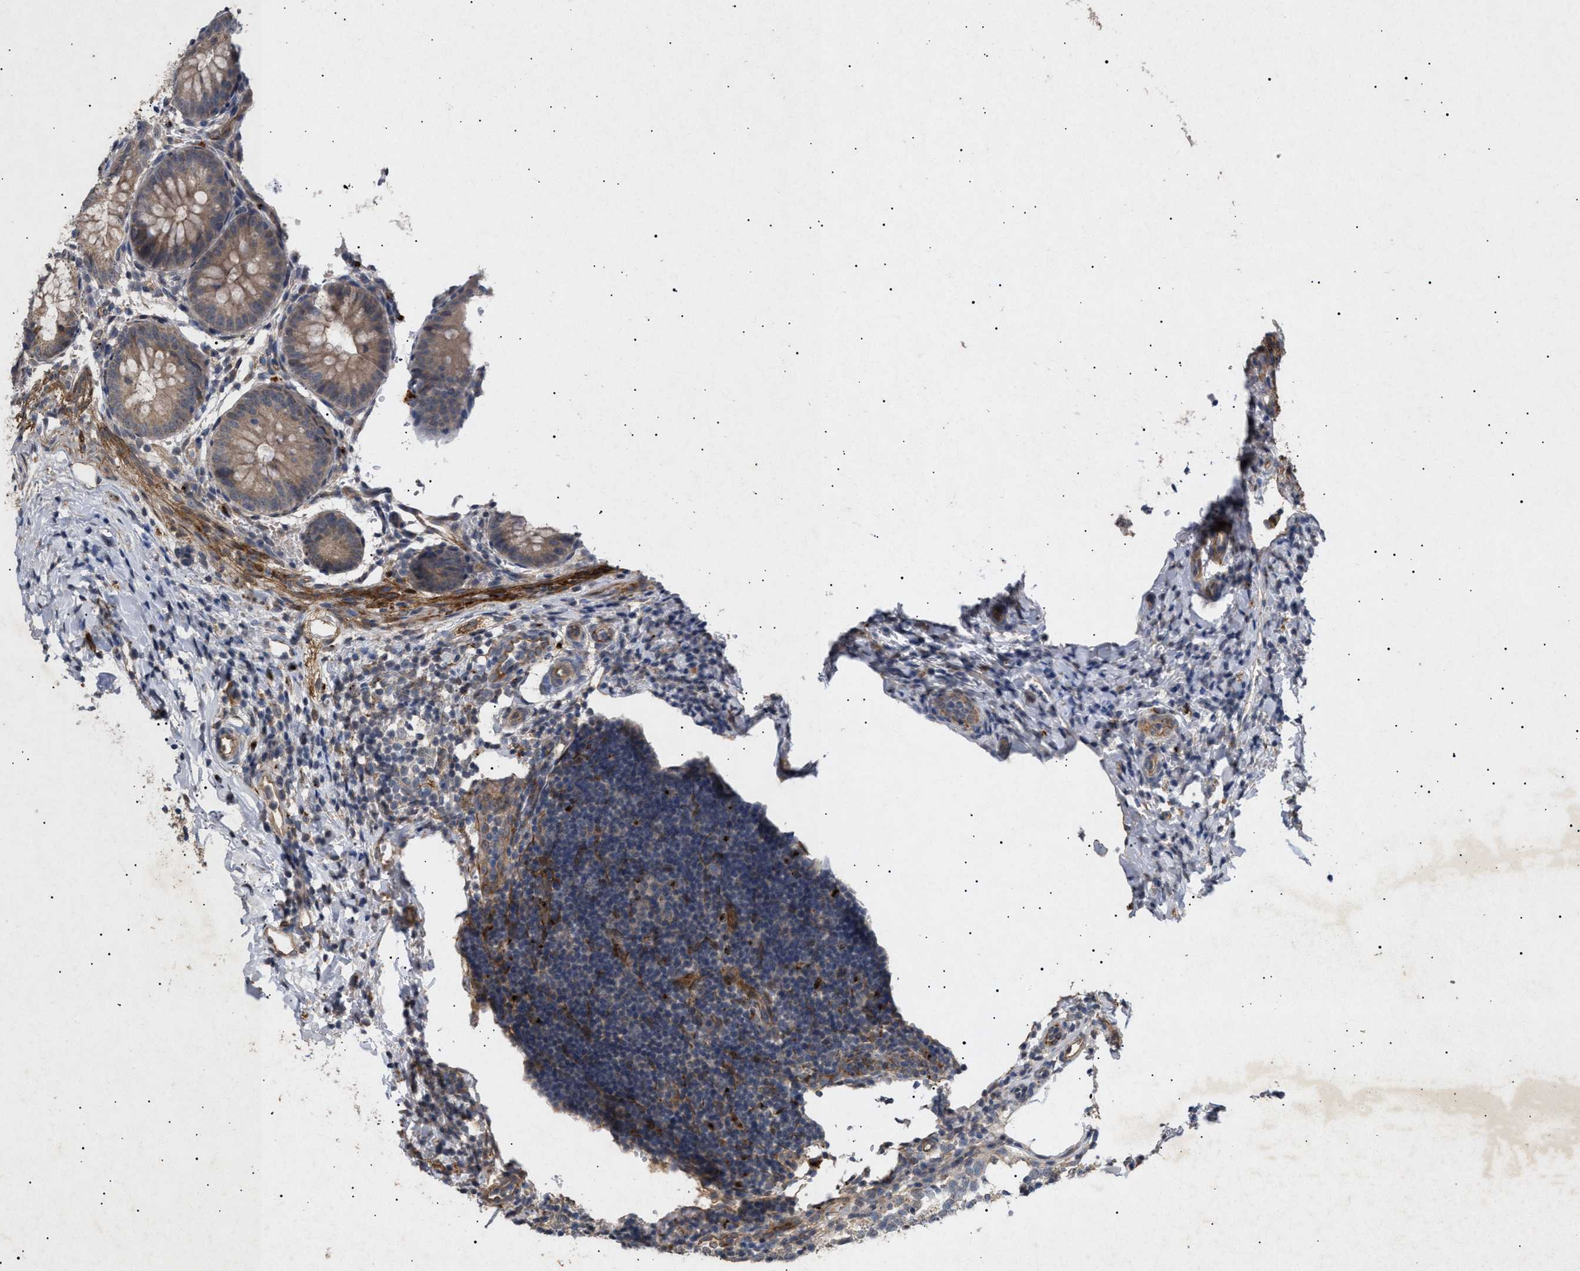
{"staining": {"intensity": "moderate", "quantity": ">75%", "location": "cytoplasmic/membranous"}, "tissue": "appendix", "cell_type": "Glandular cells", "image_type": "normal", "snomed": [{"axis": "morphology", "description": "Normal tissue, NOS"}, {"axis": "topography", "description": "Appendix"}], "caption": "A high-resolution micrograph shows immunohistochemistry (IHC) staining of benign appendix, which shows moderate cytoplasmic/membranous expression in about >75% of glandular cells. The staining was performed using DAB, with brown indicating positive protein expression. Nuclei are stained blue with hematoxylin.", "gene": "SIRT5", "patient": {"sex": "male", "age": 1}}